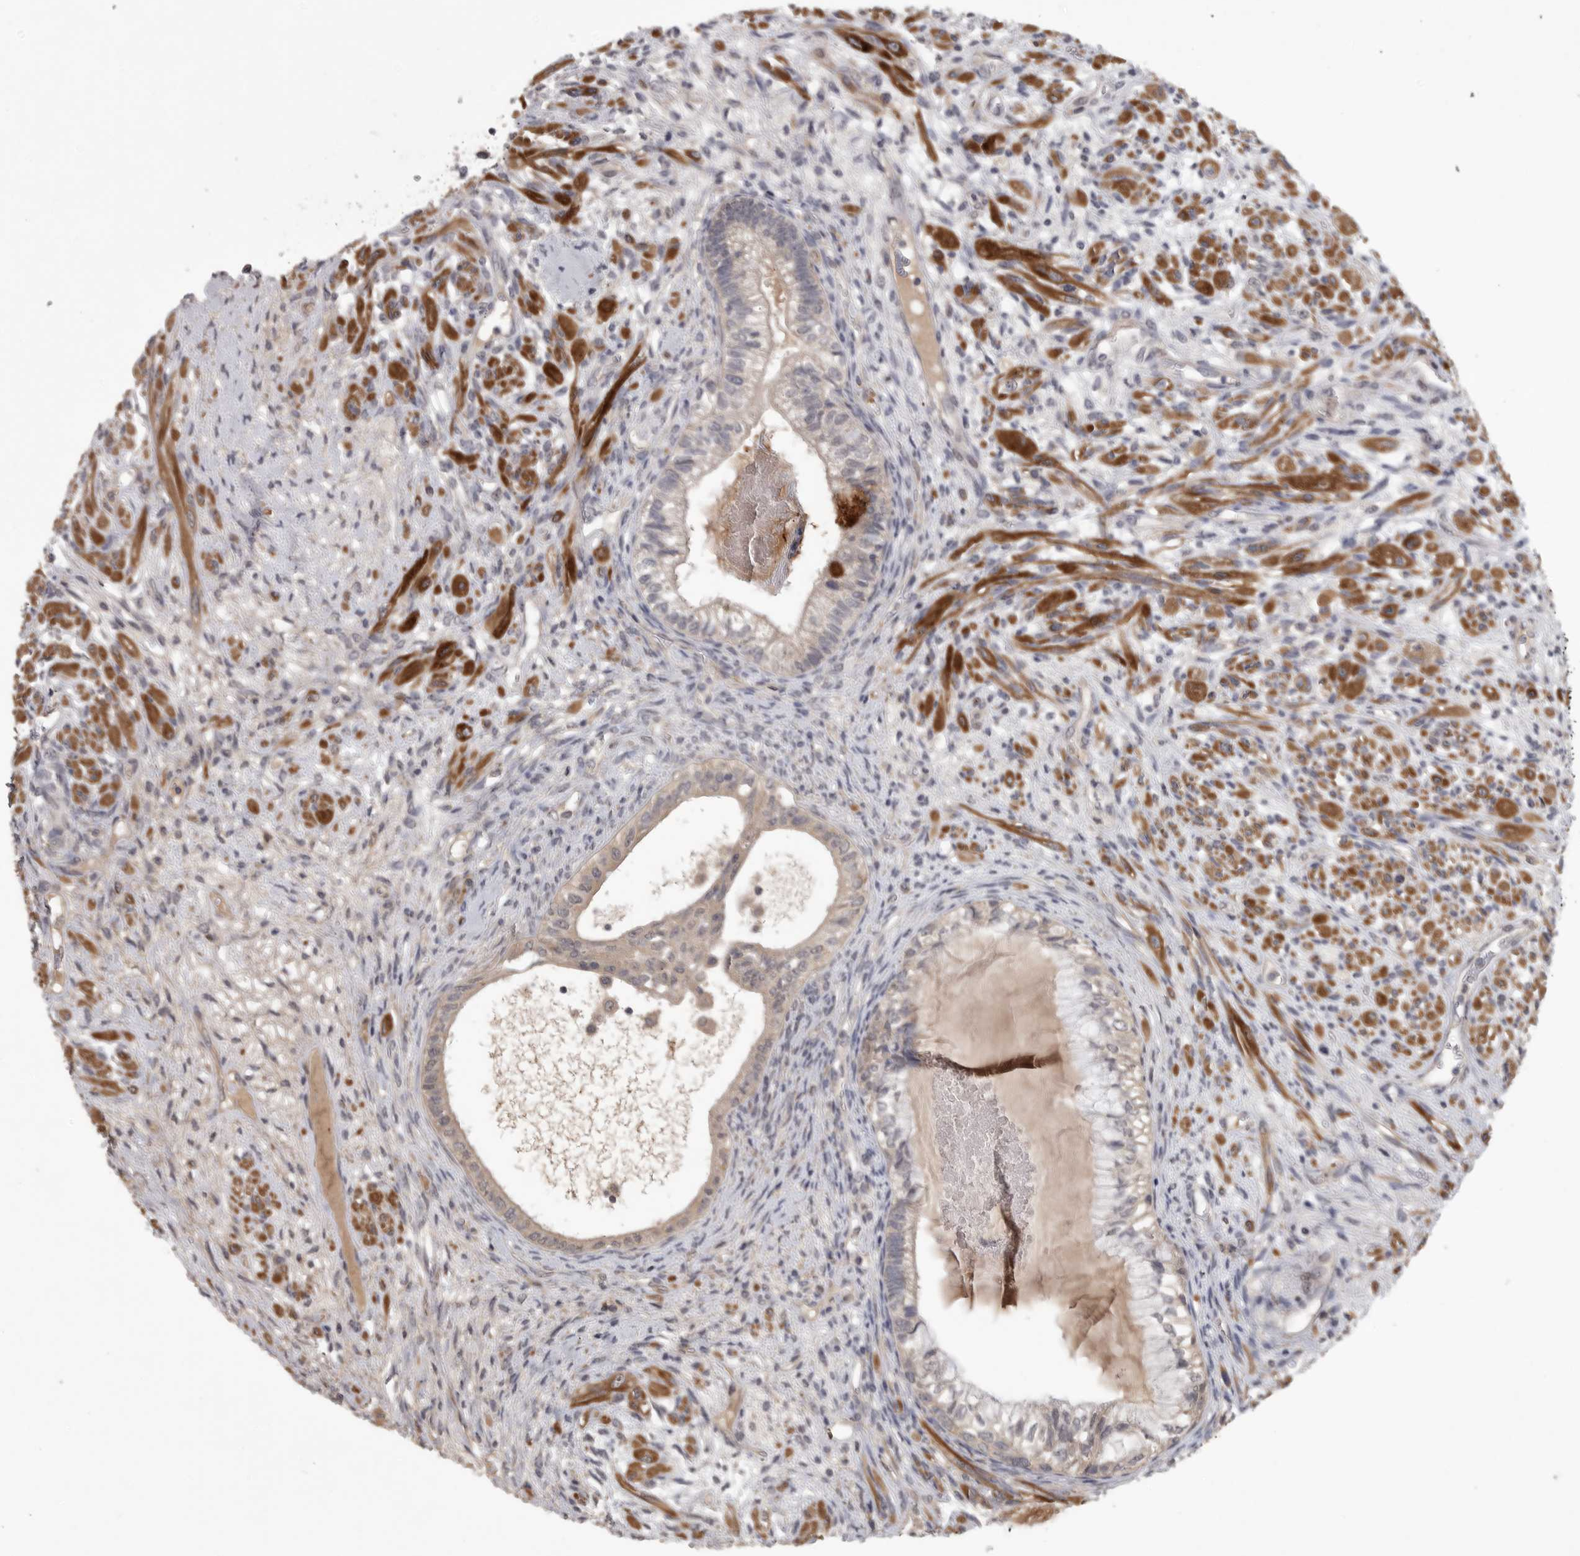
{"staining": {"intensity": "weak", "quantity": "25%-75%", "location": "cytoplasmic/membranous"}, "tissue": "testis cancer", "cell_type": "Tumor cells", "image_type": "cancer", "snomed": [{"axis": "morphology", "description": "Seminoma, NOS"}, {"axis": "morphology", "description": "Carcinoma, Embryonal, NOS"}, {"axis": "topography", "description": "Testis"}], "caption": "IHC micrograph of seminoma (testis) stained for a protein (brown), which exhibits low levels of weak cytoplasmic/membranous positivity in approximately 25%-75% of tumor cells.", "gene": "ZNF114", "patient": {"sex": "male", "age": 28}}